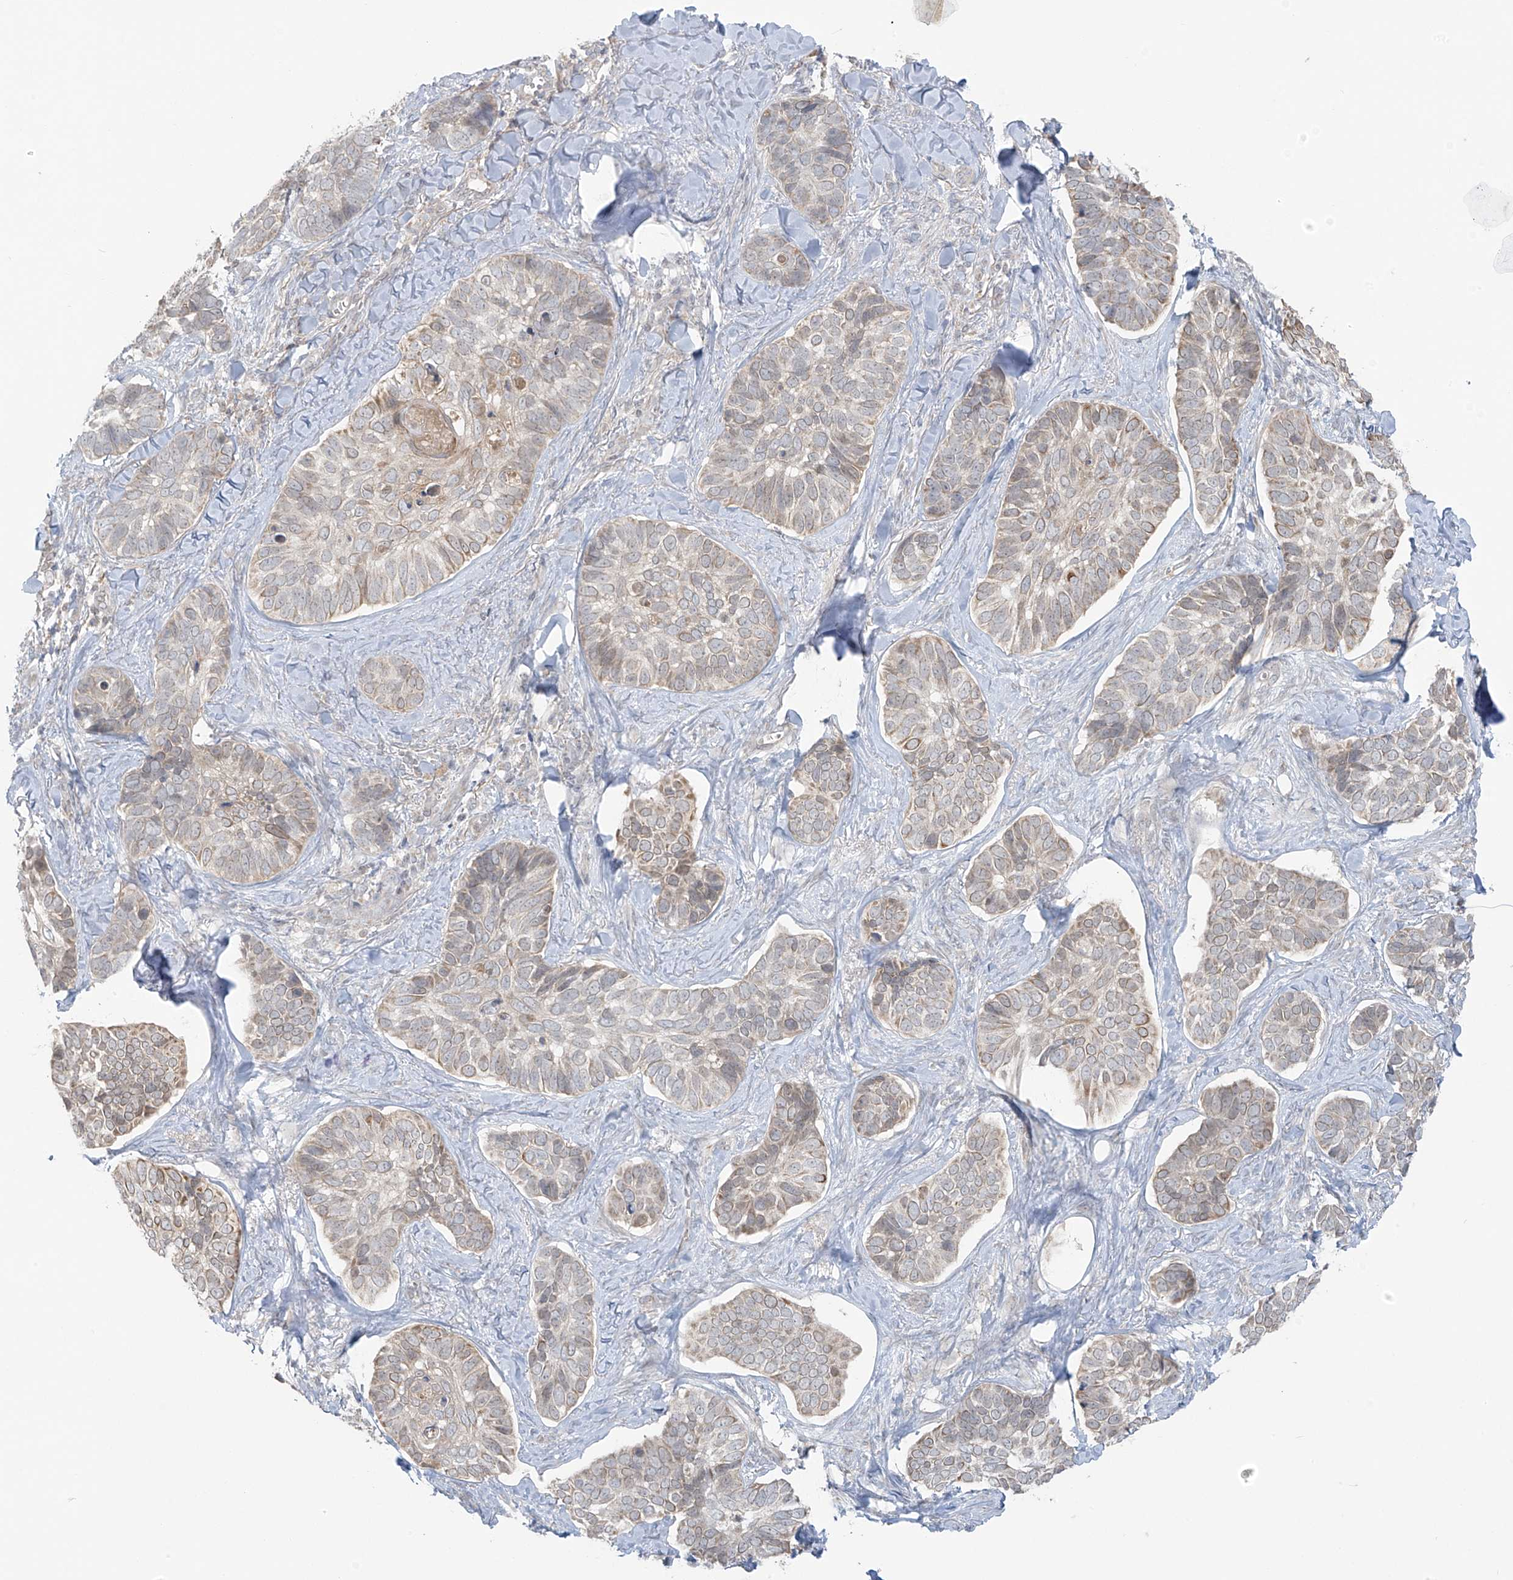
{"staining": {"intensity": "strong", "quantity": "<25%", "location": "cytoplasmic/membranous"}, "tissue": "skin cancer", "cell_type": "Tumor cells", "image_type": "cancer", "snomed": [{"axis": "morphology", "description": "Basal cell carcinoma"}, {"axis": "topography", "description": "Skin"}], "caption": "Protein expression analysis of human skin basal cell carcinoma reveals strong cytoplasmic/membranous positivity in approximately <25% of tumor cells.", "gene": "HDDC2", "patient": {"sex": "male", "age": 62}}